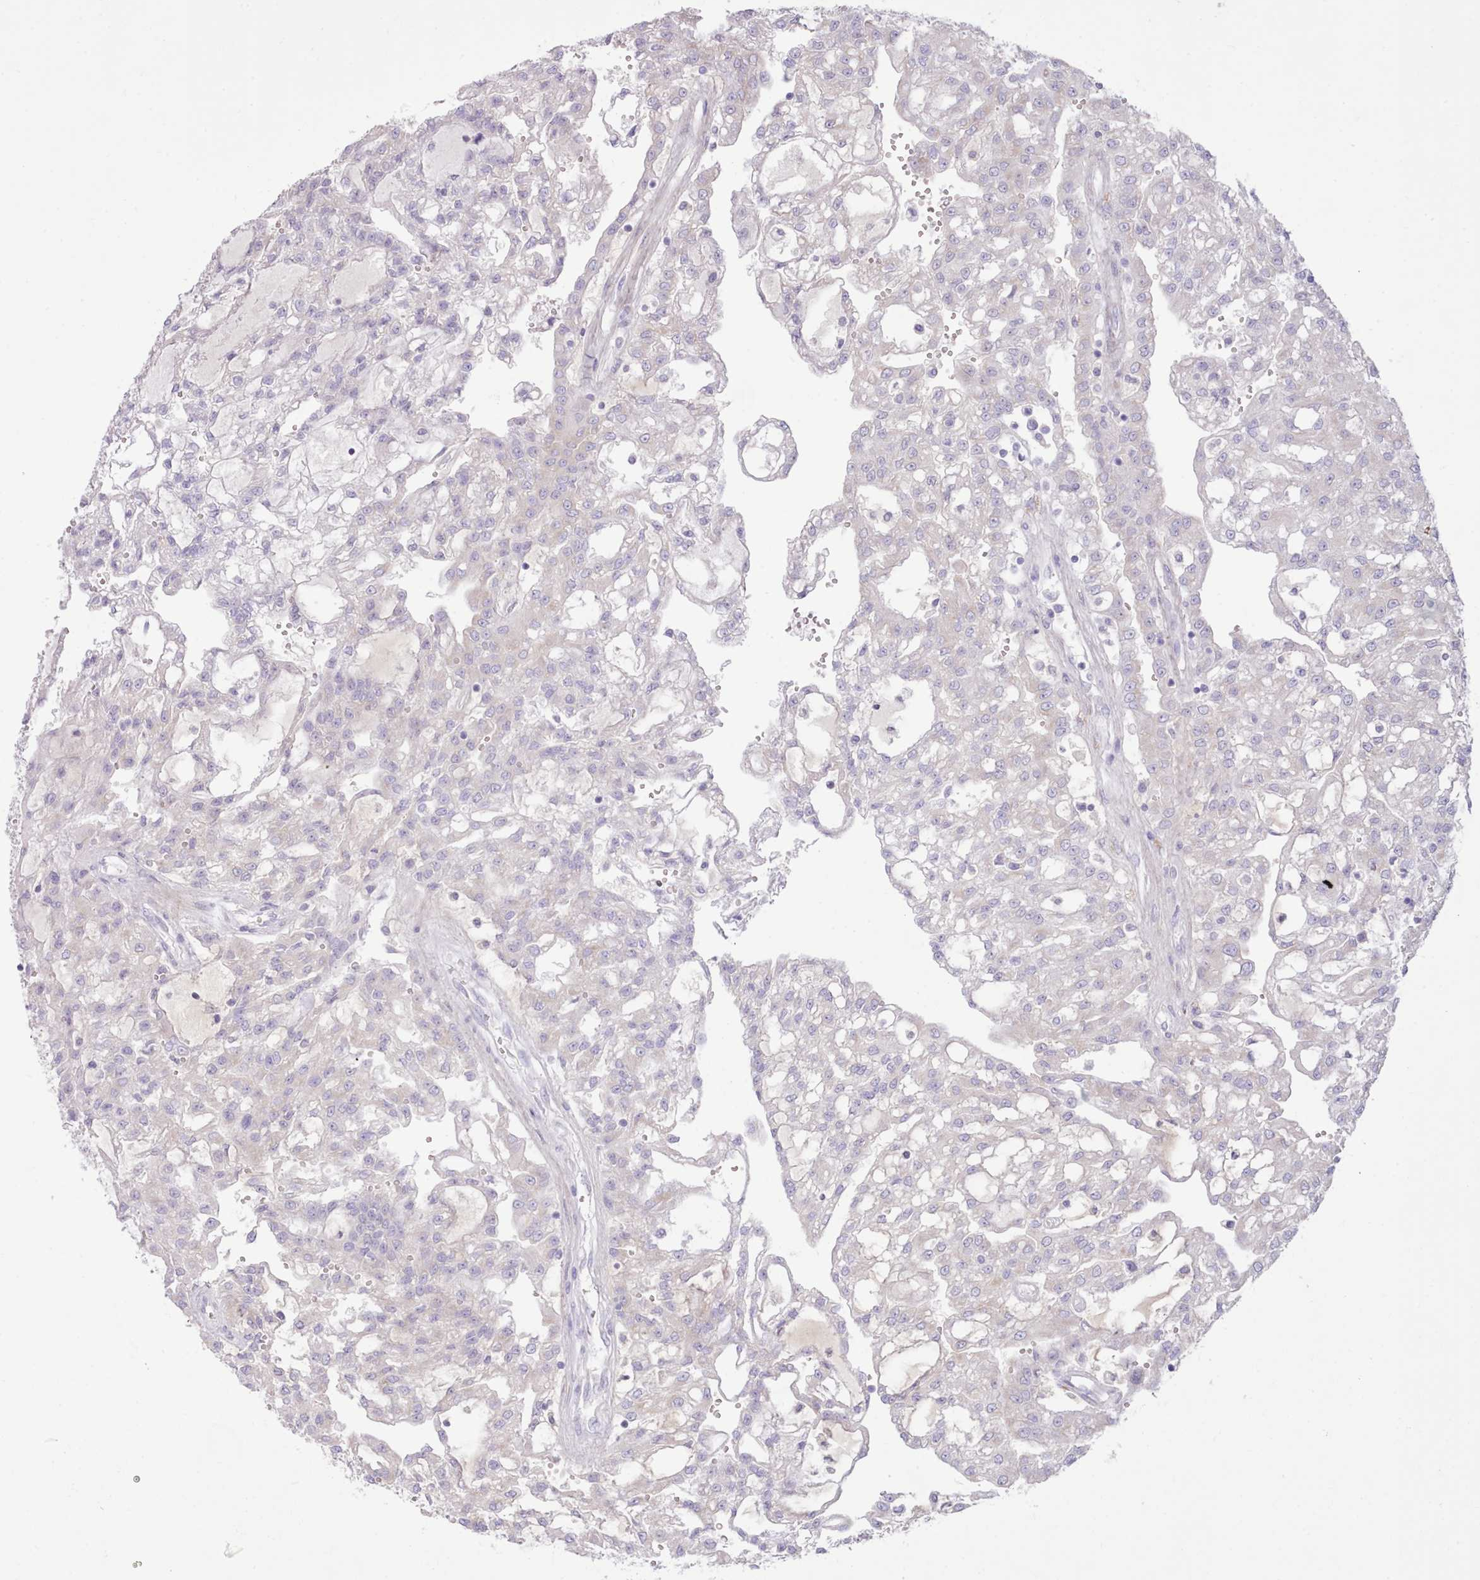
{"staining": {"intensity": "negative", "quantity": "none", "location": "none"}, "tissue": "renal cancer", "cell_type": "Tumor cells", "image_type": "cancer", "snomed": [{"axis": "morphology", "description": "Adenocarcinoma, NOS"}, {"axis": "topography", "description": "Kidney"}], "caption": "Tumor cells show no significant protein expression in adenocarcinoma (renal).", "gene": "CCL1", "patient": {"sex": "male", "age": 63}}